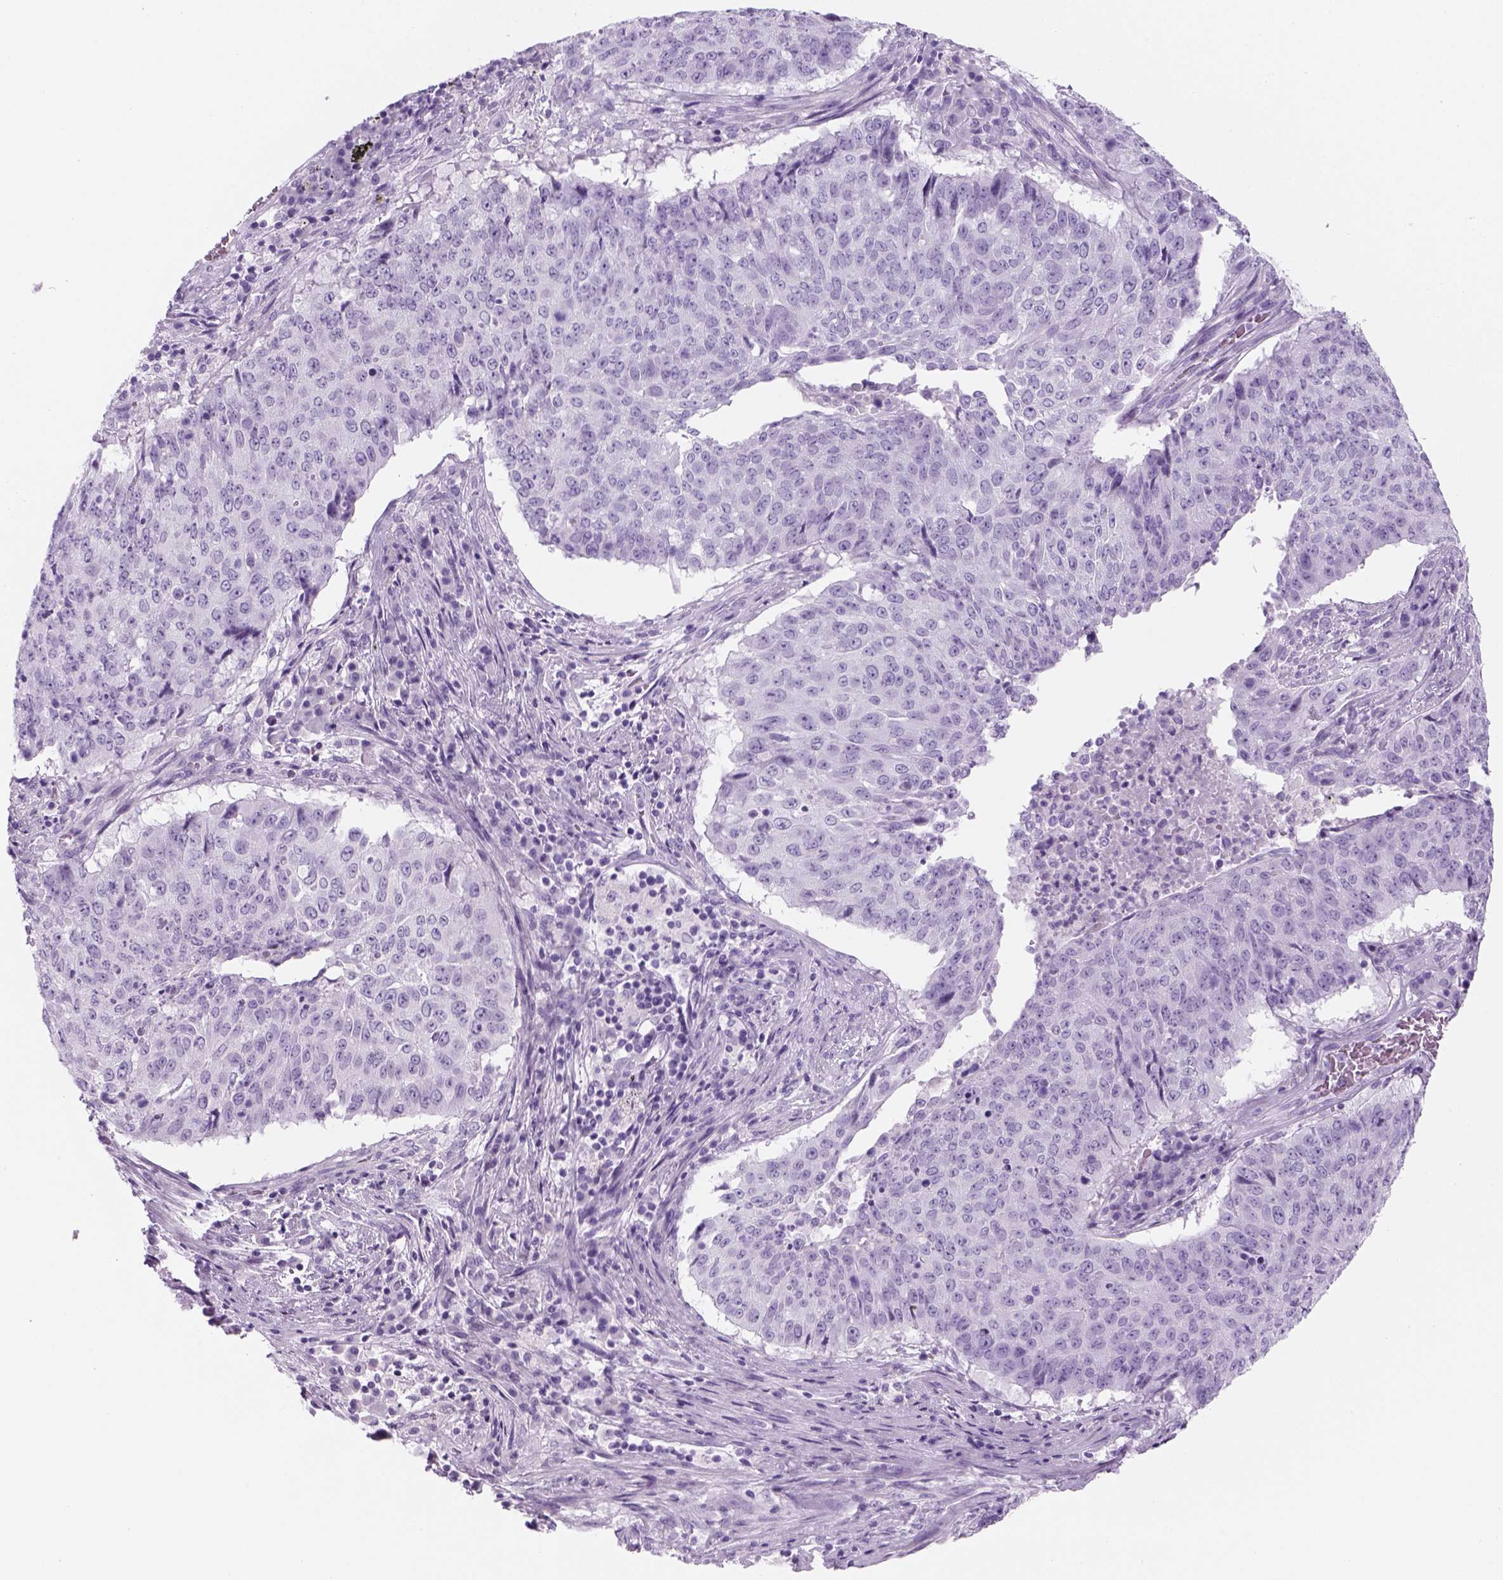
{"staining": {"intensity": "negative", "quantity": "none", "location": "none"}, "tissue": "lung cancer", "cell_type": "Tumor cells", "image_type": "cancer", "snomed": [{"axis": "morphology", "description": "Normal tissue, NOS"}, {"axis": "morphology", "description": "Squamous cell carcinoma, NOS"}, {"axis": "topography", "description": "Bronchus"}, {"axis": "topography", "description": "Lung"}], "caption": "There is no significant positivity in tumor cells of lung cancer (squamous cell carcinoma).", "gene": "KRTAP11-1", "patient": {"sex": "male", "age": 64}}